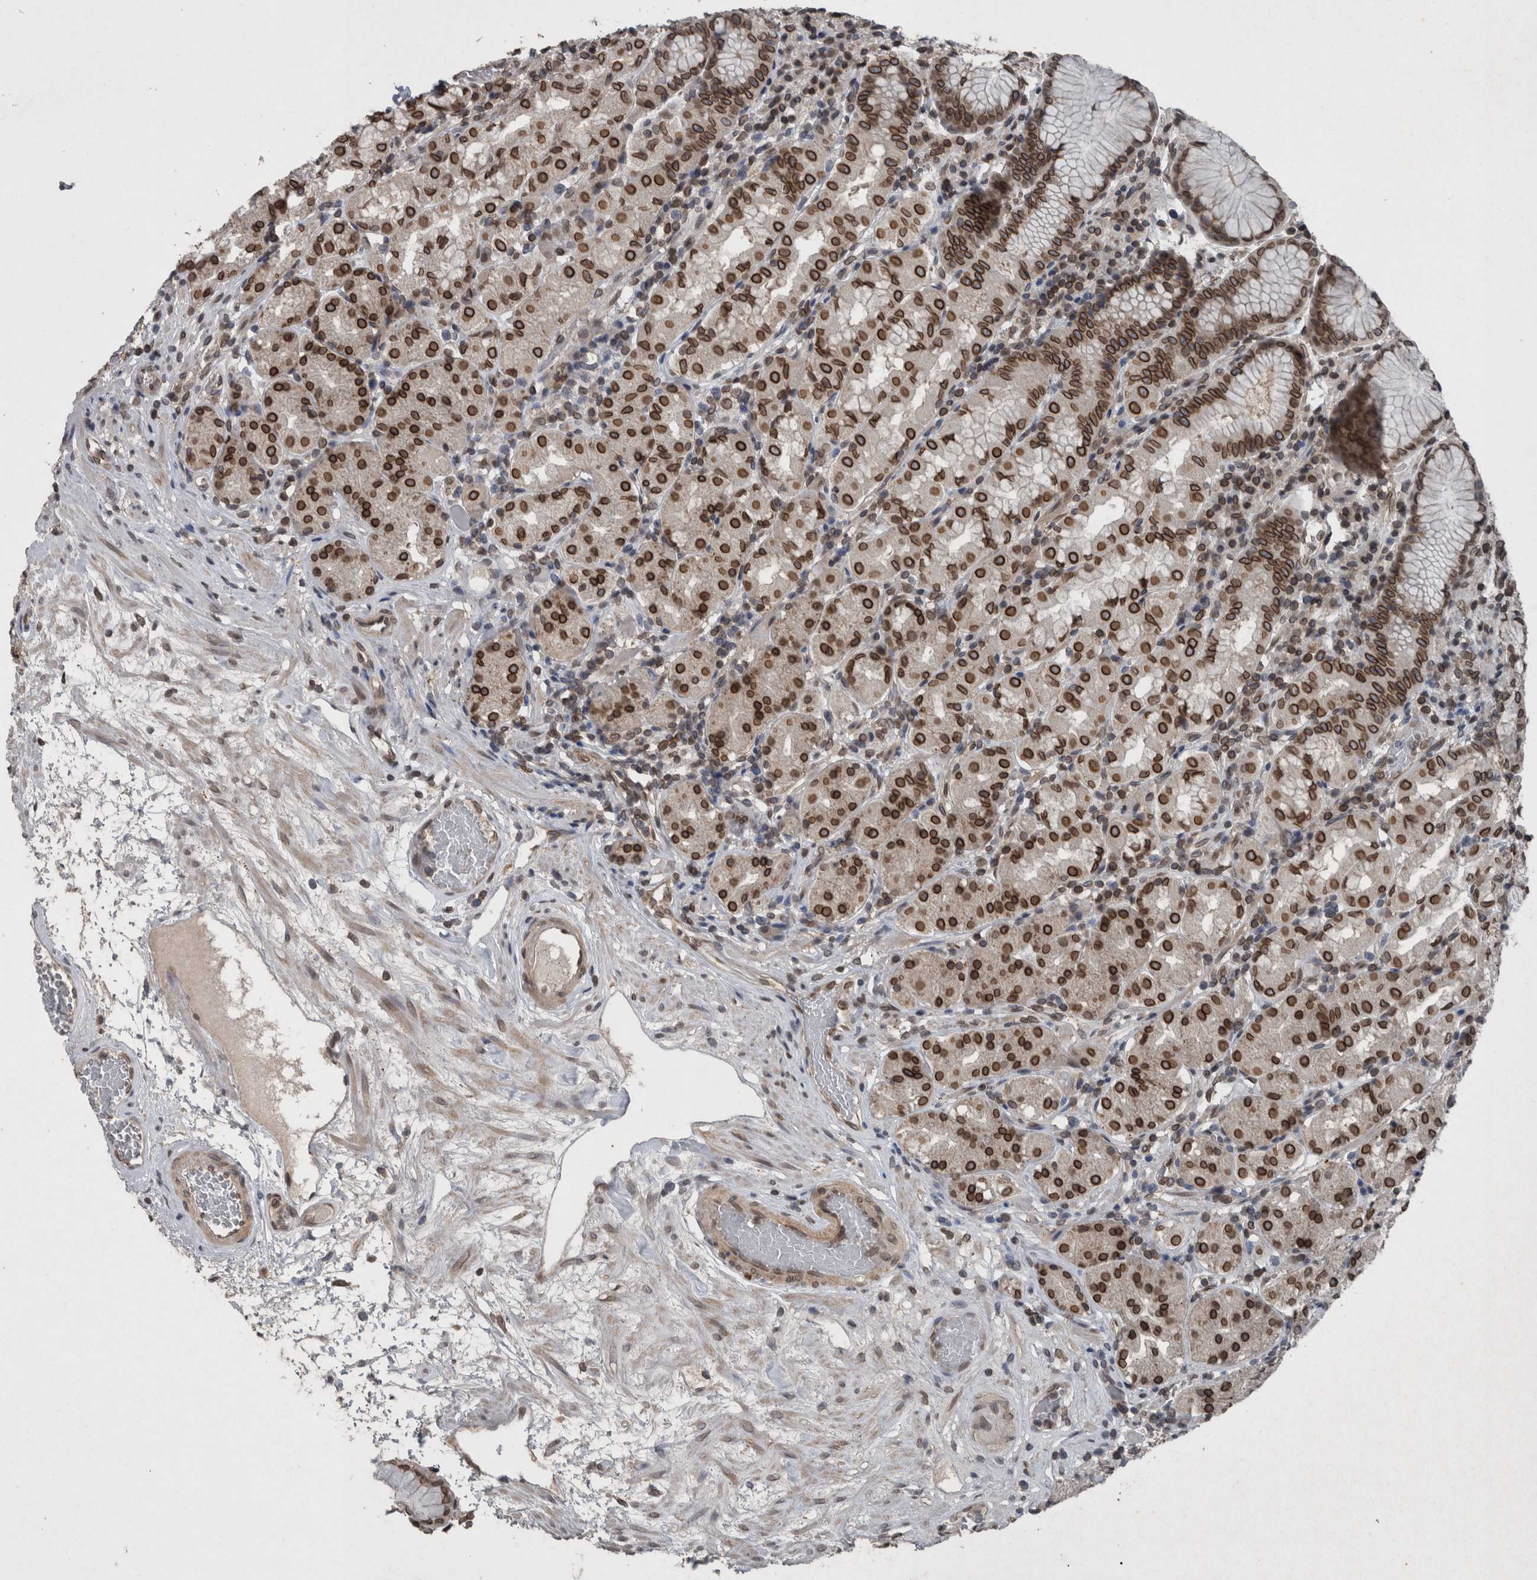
{"staining": {"intensity": "strong", "quantity": ">75%", "location": "cytoplasmic/membranous,nuclear"}, "tissue": "stomach", "cell_type": "Glandular cells", "image_type": "normal", "snomed": [{"axis": "morphology", "description": "Normal tissue, NOS"}, {"axis": "topography", "description": "Stomach, lower"}], "caption": "Protein staining displays strong cytoplasmic/membranous,nuclear positivity in about >75% of glandular cells in unremarkable stomach. (Stains: DAB (3,3'-diaminobenzidine) in brown, nuclei in blue, Microscopy: brightfield microscopy at high magnification).", "gene": "RANBP2", "patient": {"sex": "female", "age": 56}}